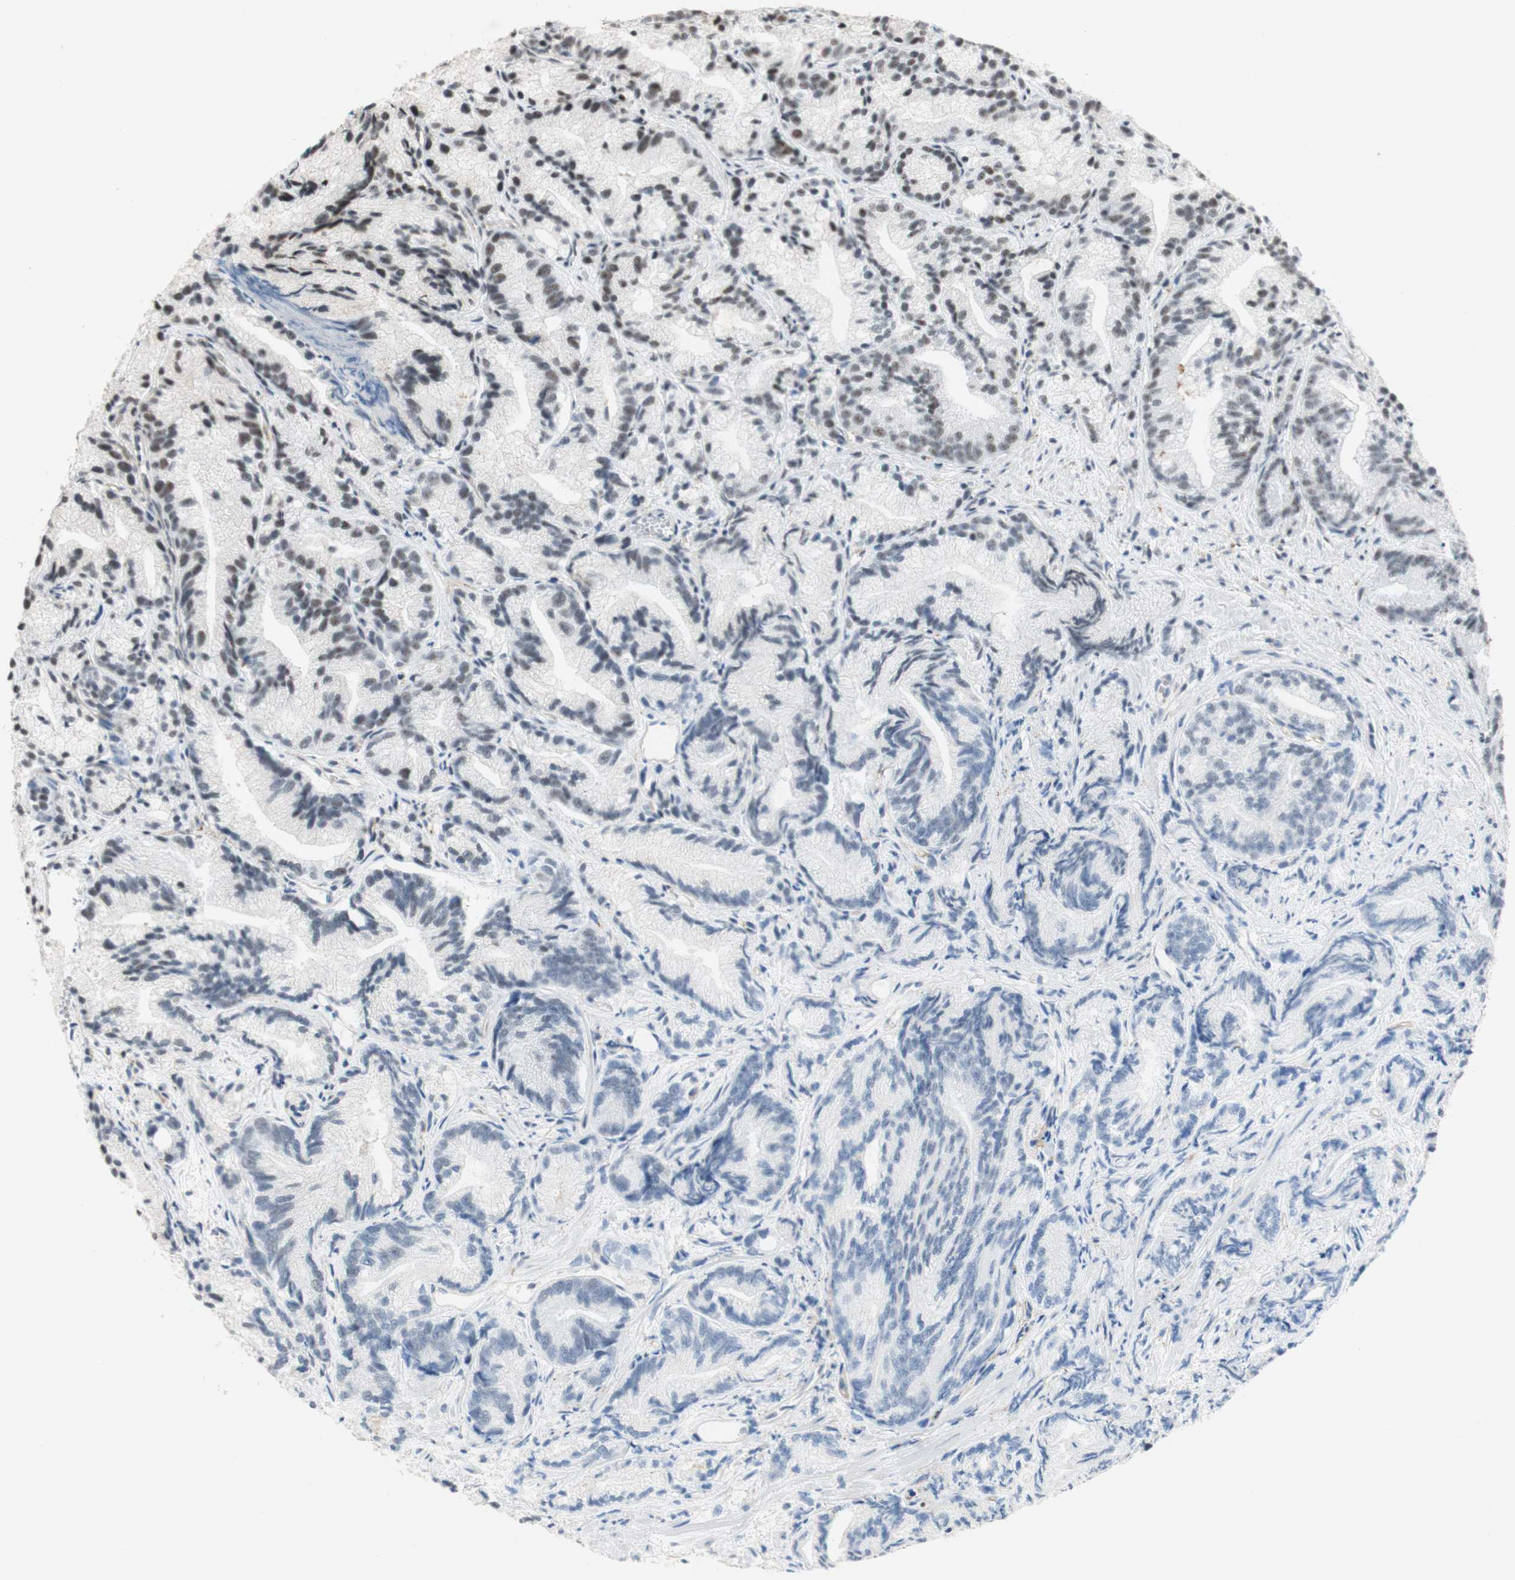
{"staining": {"intensity": "weak", "quantity": "25%-75%", "location": "nuclear"}, "tissue": "prostate cancer", "cell_type": "Tumor cells", "image_type": "cancer", "snomed": [{"axis": "morphology", "description": "Adenocarcinoma, Low grade"}, {"axis": "topography", "description": "Prostate"}], "caption": "Tumor cells exhibit weak nuclear staining in approximately 25%-75% of cells in prostate cancer (low-grade adenocarcinoma).", "gene": "SAP18", "patient": {"sex": "male", "age": 89}}